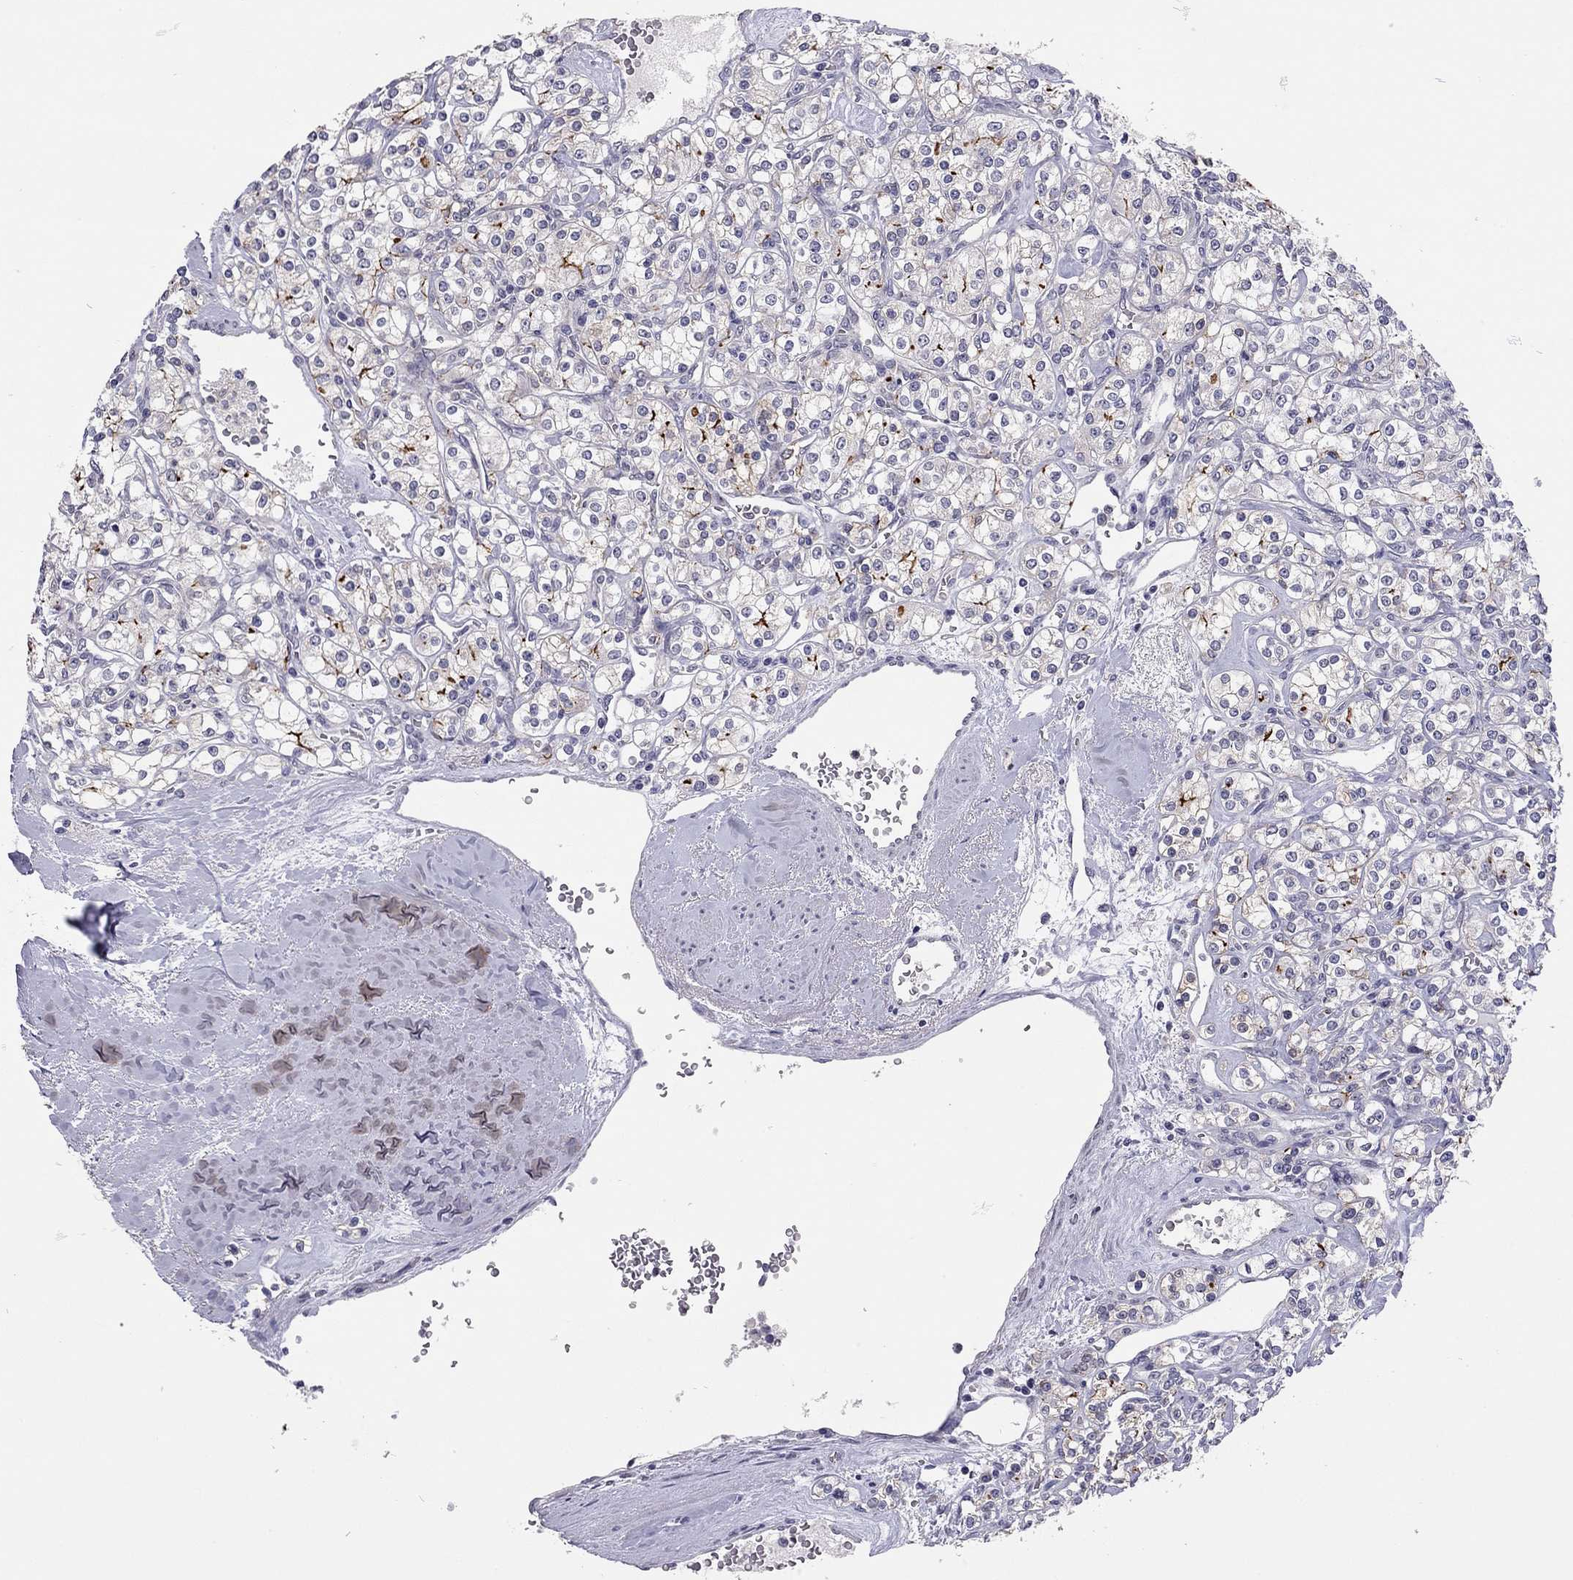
{"staining": {"intensity": "strong", "quantity": "<25%", "location": "cytoplasmic/membranous"}, "tissue": "renal cancer", "cell_type": "Tumor cells", "image_type": "cancer", "snomed": [{"axis": "morphology", "description": "Adenocarcinoma, NOS"}, {"axis": "topography", "description": "Kidney"}], "caption": "IHC of adenocarcinoma (renal) displays medium levels of strong cytoplasmic/membranous expression in approximately <25% of tumor cells.", "gene": "SCARB1", "patient": {"sex": "male", "age": 77}}